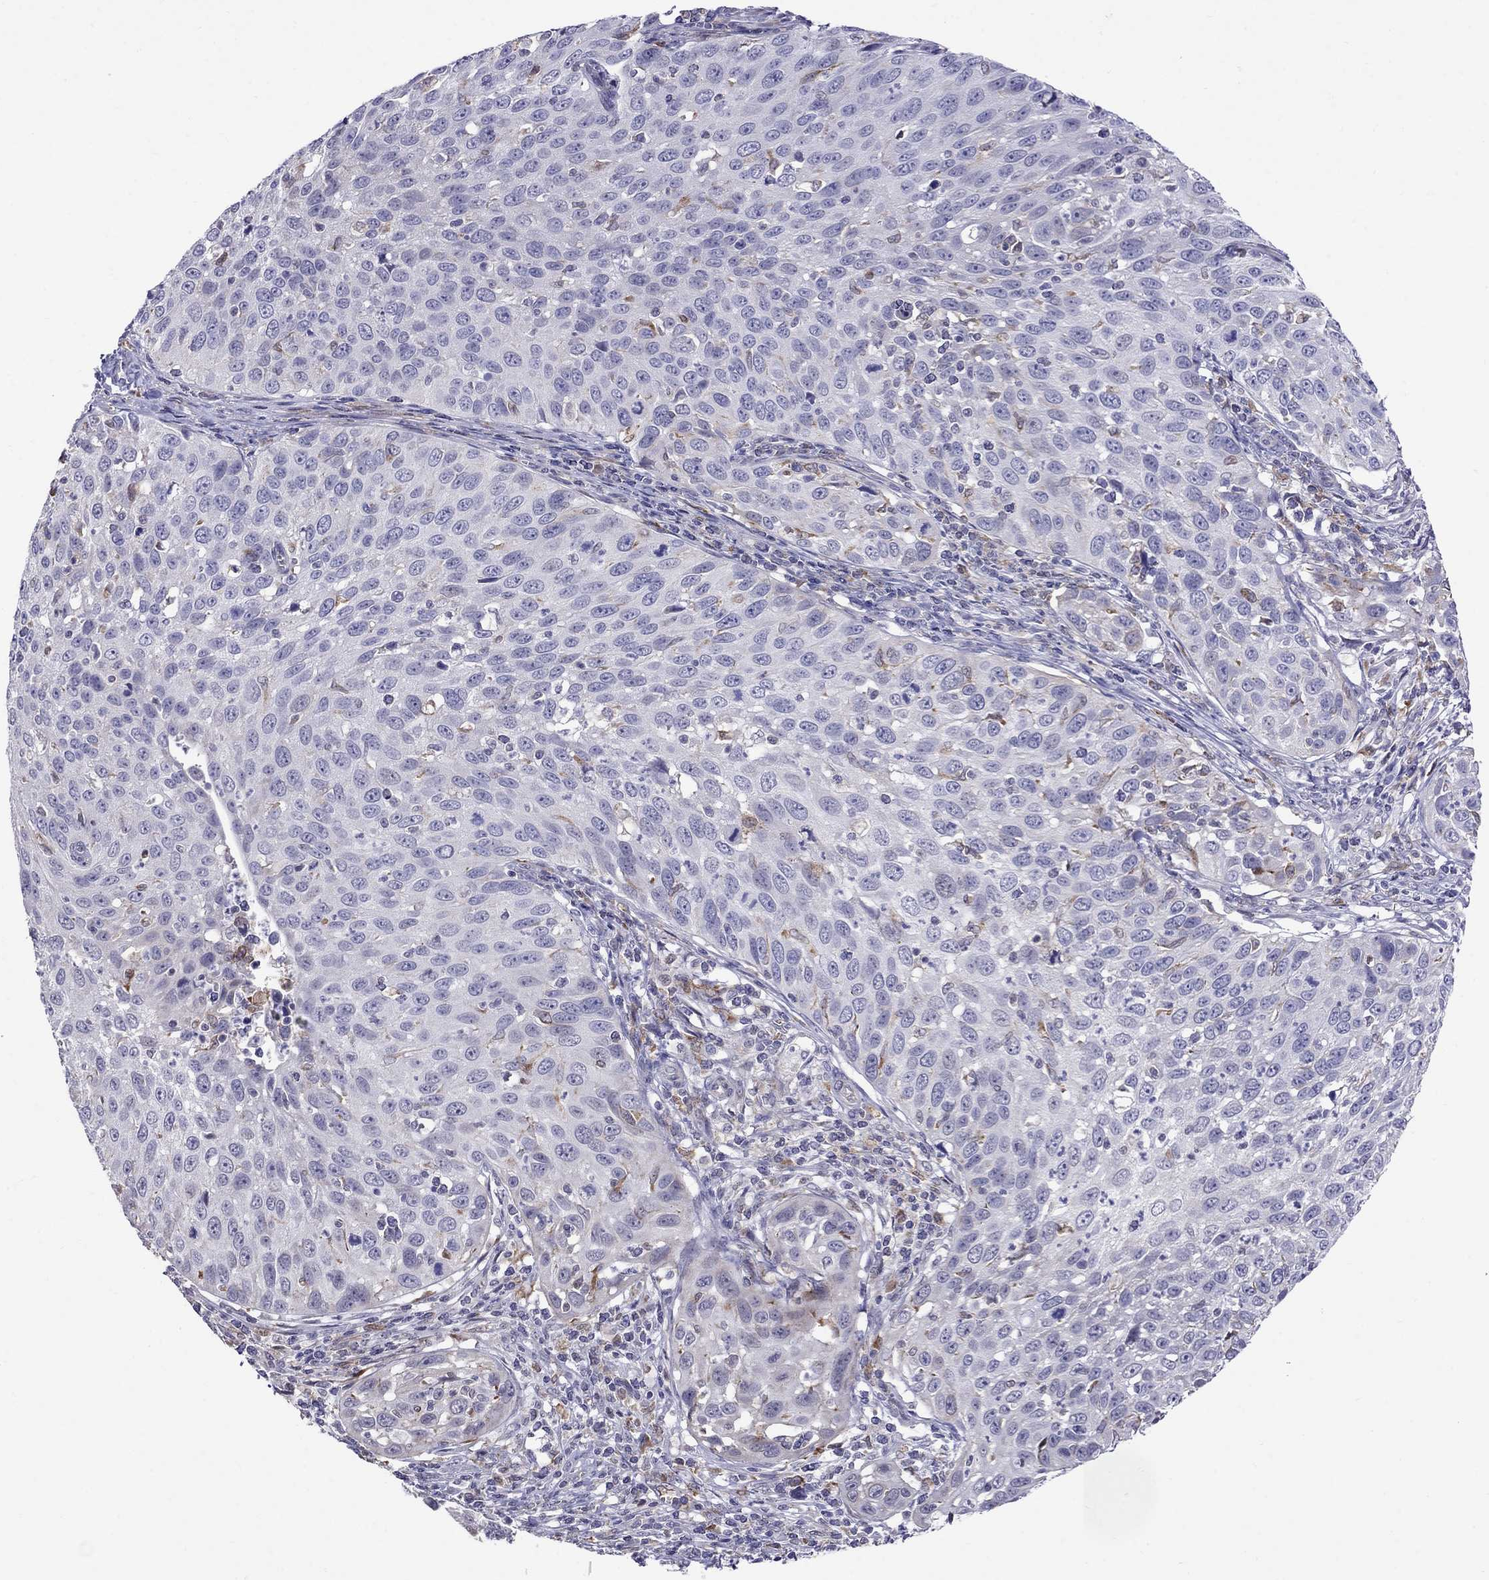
{"staining": {"intensity": "negative", "quantity": "none", "location": "none"}, "tissue": "cervical cancer", "cell_type": "Tumor cells", "image_type": "cancer", "snomed": [{"axis": "morphology", "description": "Squamous cell carcinoma, NOS"}, {"axis": "topography", "description": "Cervix"}], "caption": "Immunohistochemistry micrograph of squamous cell carcinoma (cervical) stained for a protein (brown), which exhibits no staining in tumor cells. (DAB immunohistochemistry visualized using brightfield microscopy, high magnification).", "gene": "ADAM28", "patient": {"sex": "female", "age": 26}}